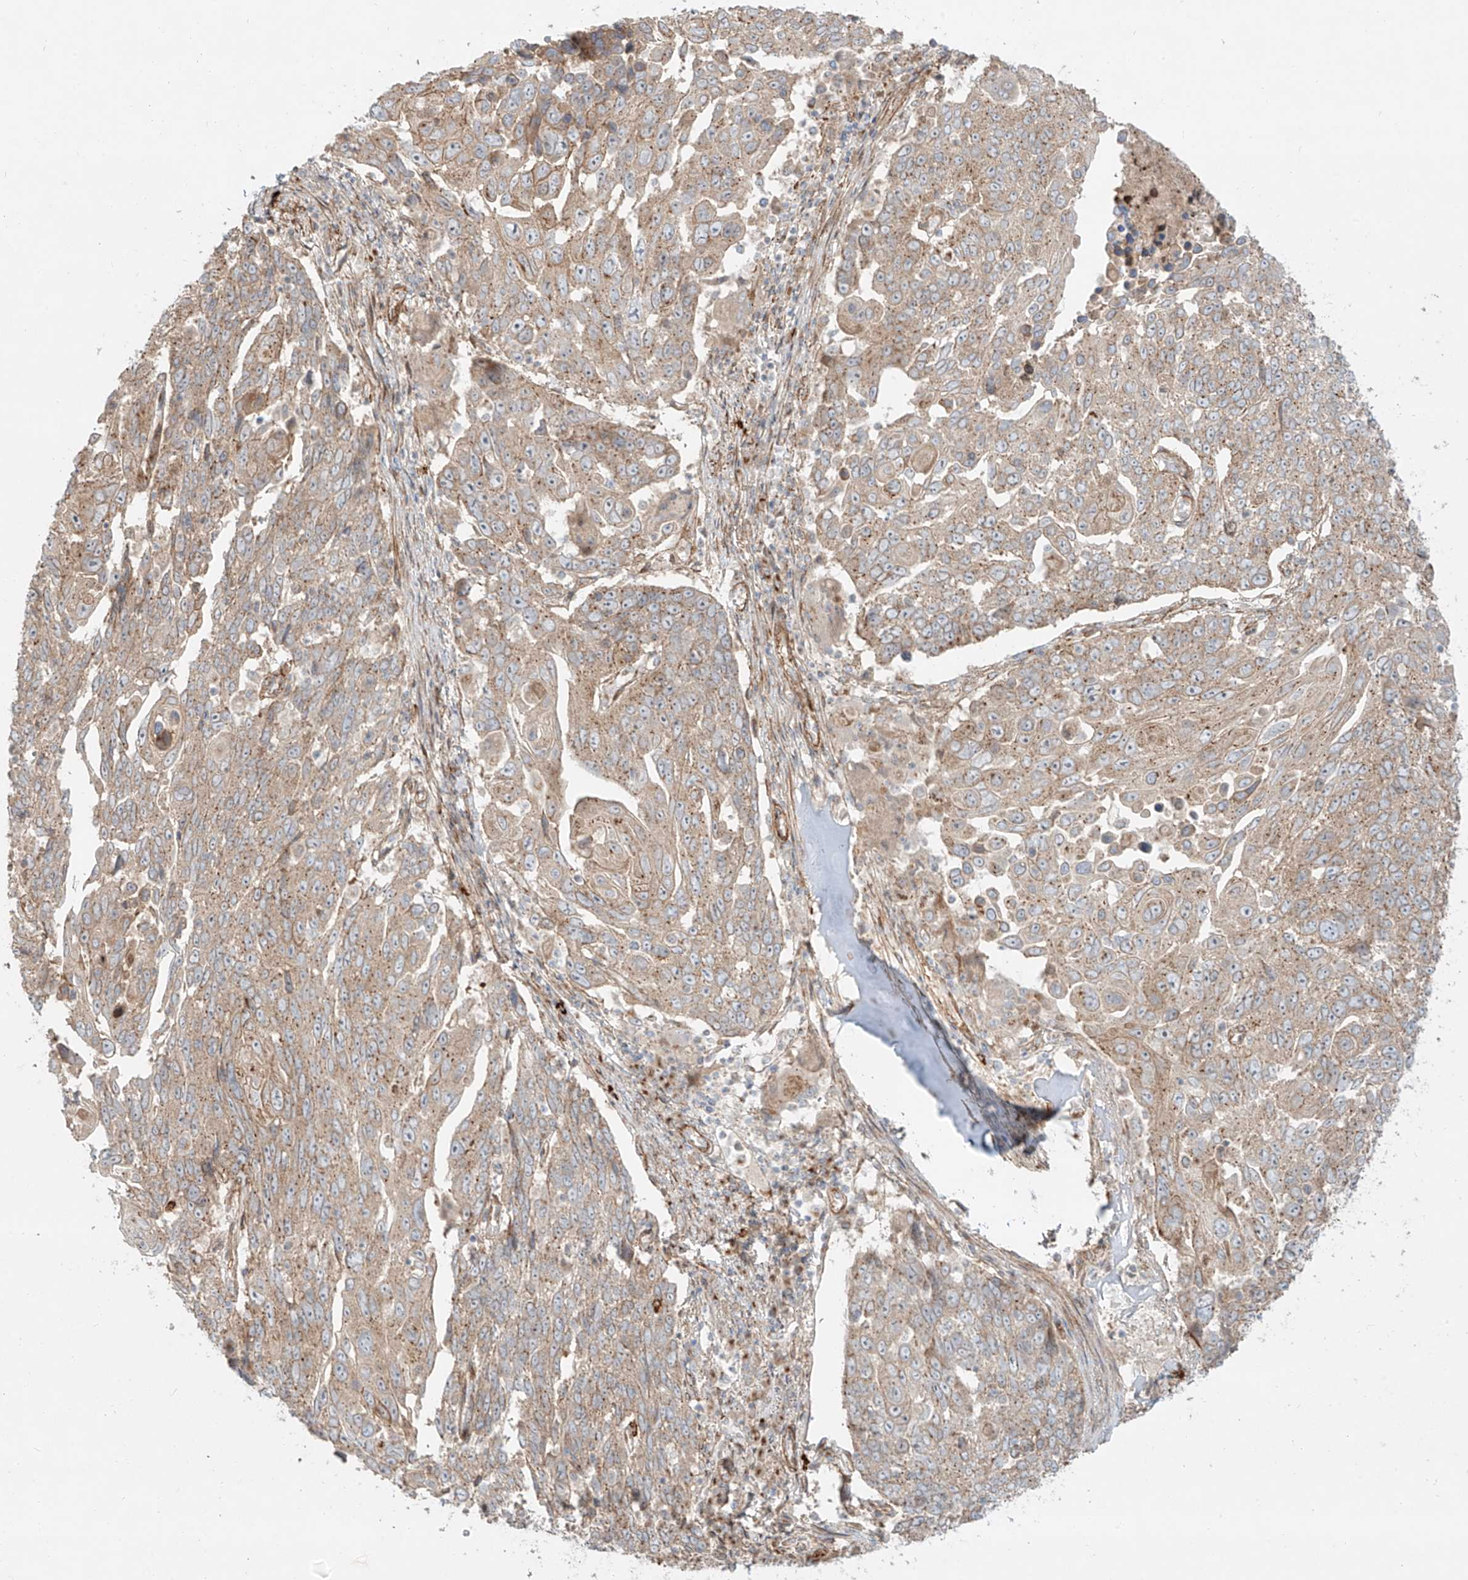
{"staining": {"intensity": "moderate", "quantity": ">75%", "location": "cytoplasmic/membranous"}, "tissue": "lung cancer", "cell_type": "Tumor cells", "image_type": "cancer", "snomed": [{"axis": "morphology", "description": "Squamous cell carcinoma, NOS"}, {"axis": "topography", "description": "Lung"}], "caption": "High-power microscopy captured an IHC histopathology image of squamous cell carcinoma (lung), revealing moderate cytoplasmic/membranous staining in approximately >75% of tumor cells.", "gene": "ZNF287", "patient": {"sex": "male", "age": 66}}